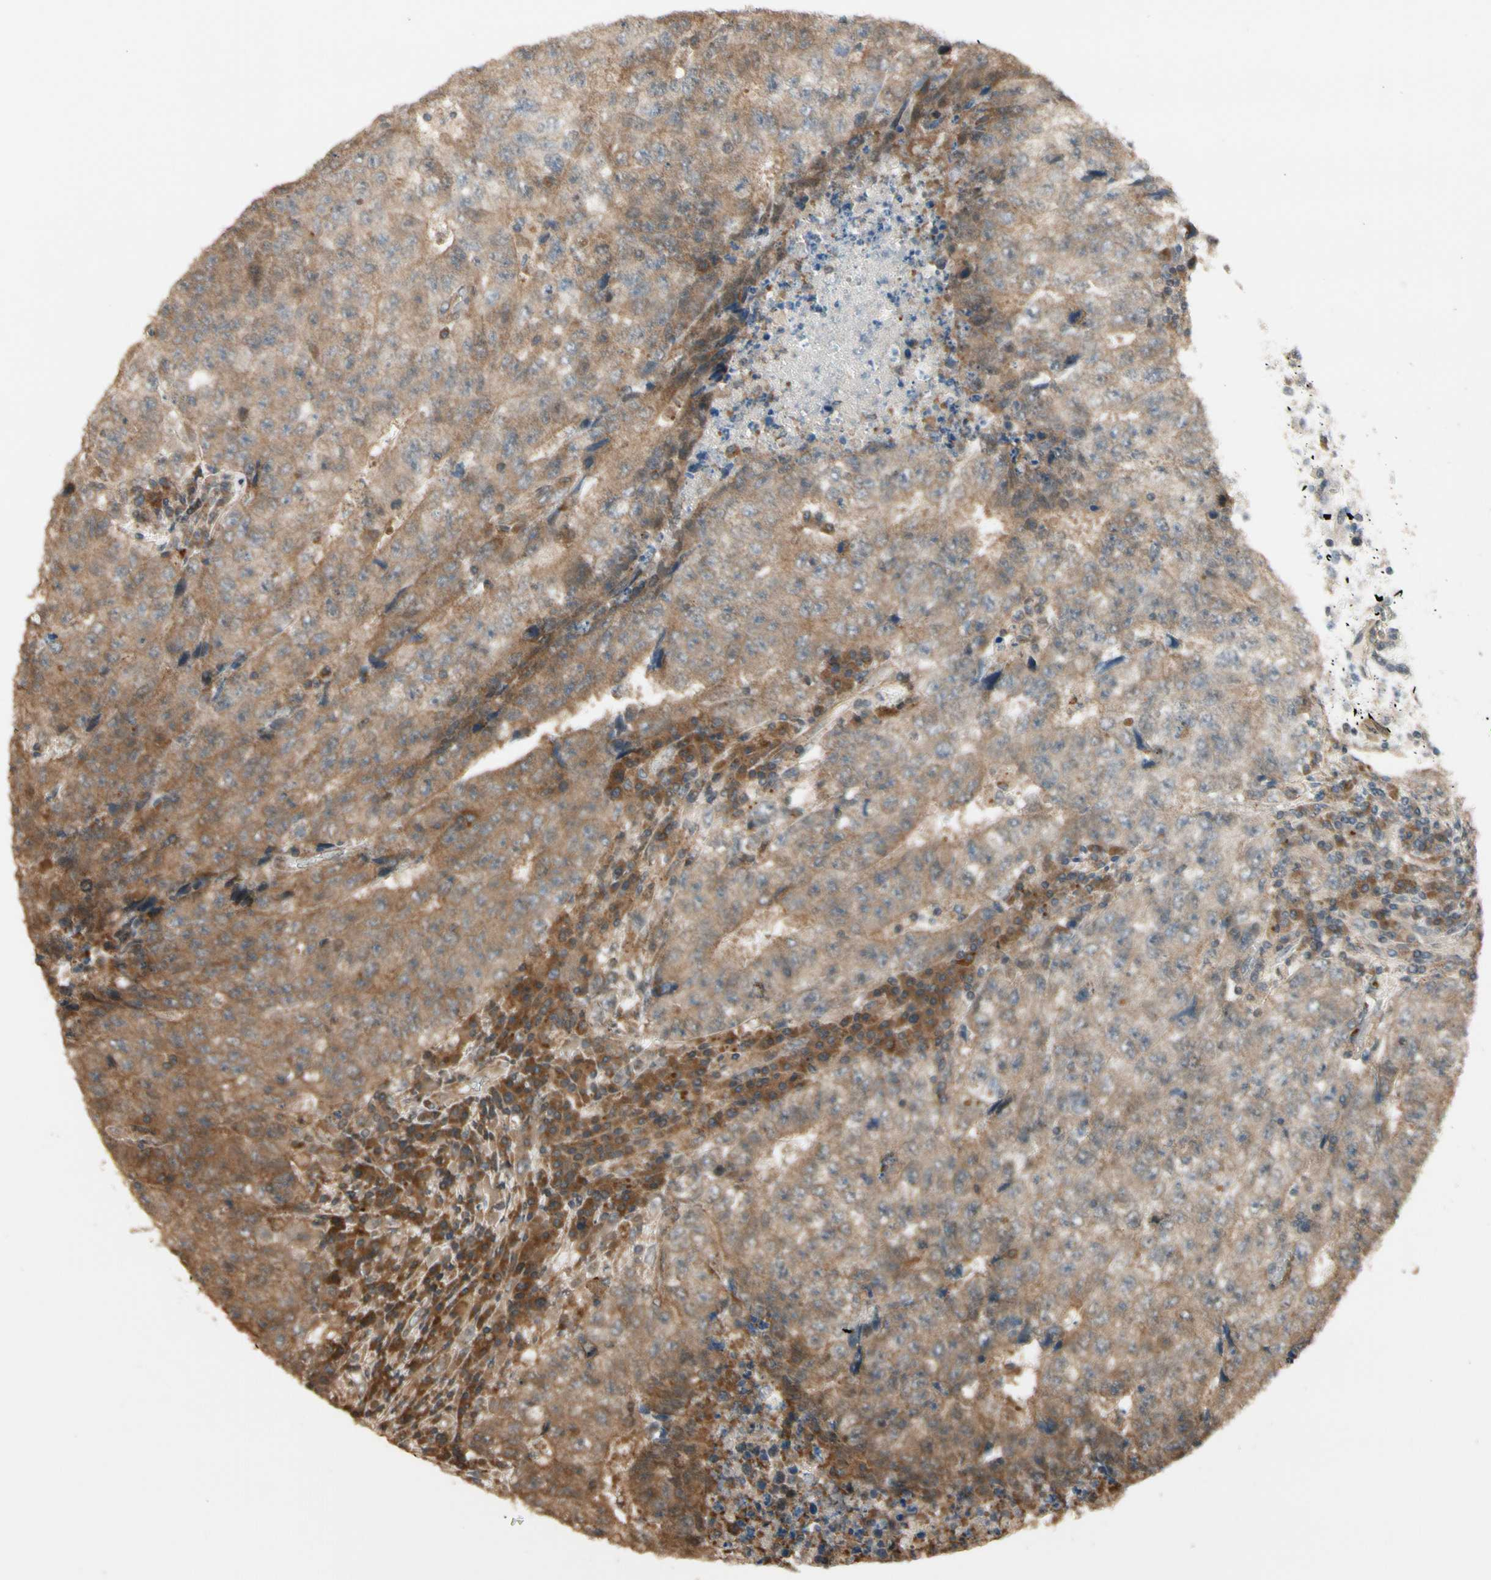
{"staining": {"intensity": "weak", "quantity": "25%-75%", "location": "cytoplasmic/membranous"}, "tissue": "testis cancer", "cell_type": "Tumor cells", "image_type": "cancer", "snomed": [{"axis": "morphology", "description": "Necrosis, NOS"}, {"axis": "morphology", "description": "Carcinoma, Embryonal, NOS"}, {"axis": "topography", "description": "Testis"}], "caption": "The image displays staining of testis embryonal carcinoma, revealing weak cytoplasmic/membranous protein positivity (brown color) within tumor cells. The staining is performed using DAB (3,3'-diaminobenzidine) brown chromogen to label protein expression. The nuclei are counter-stained blue using hematoxylin.", "gene": "CSF1R", "patient": {"sex": "male", "age": 19}}